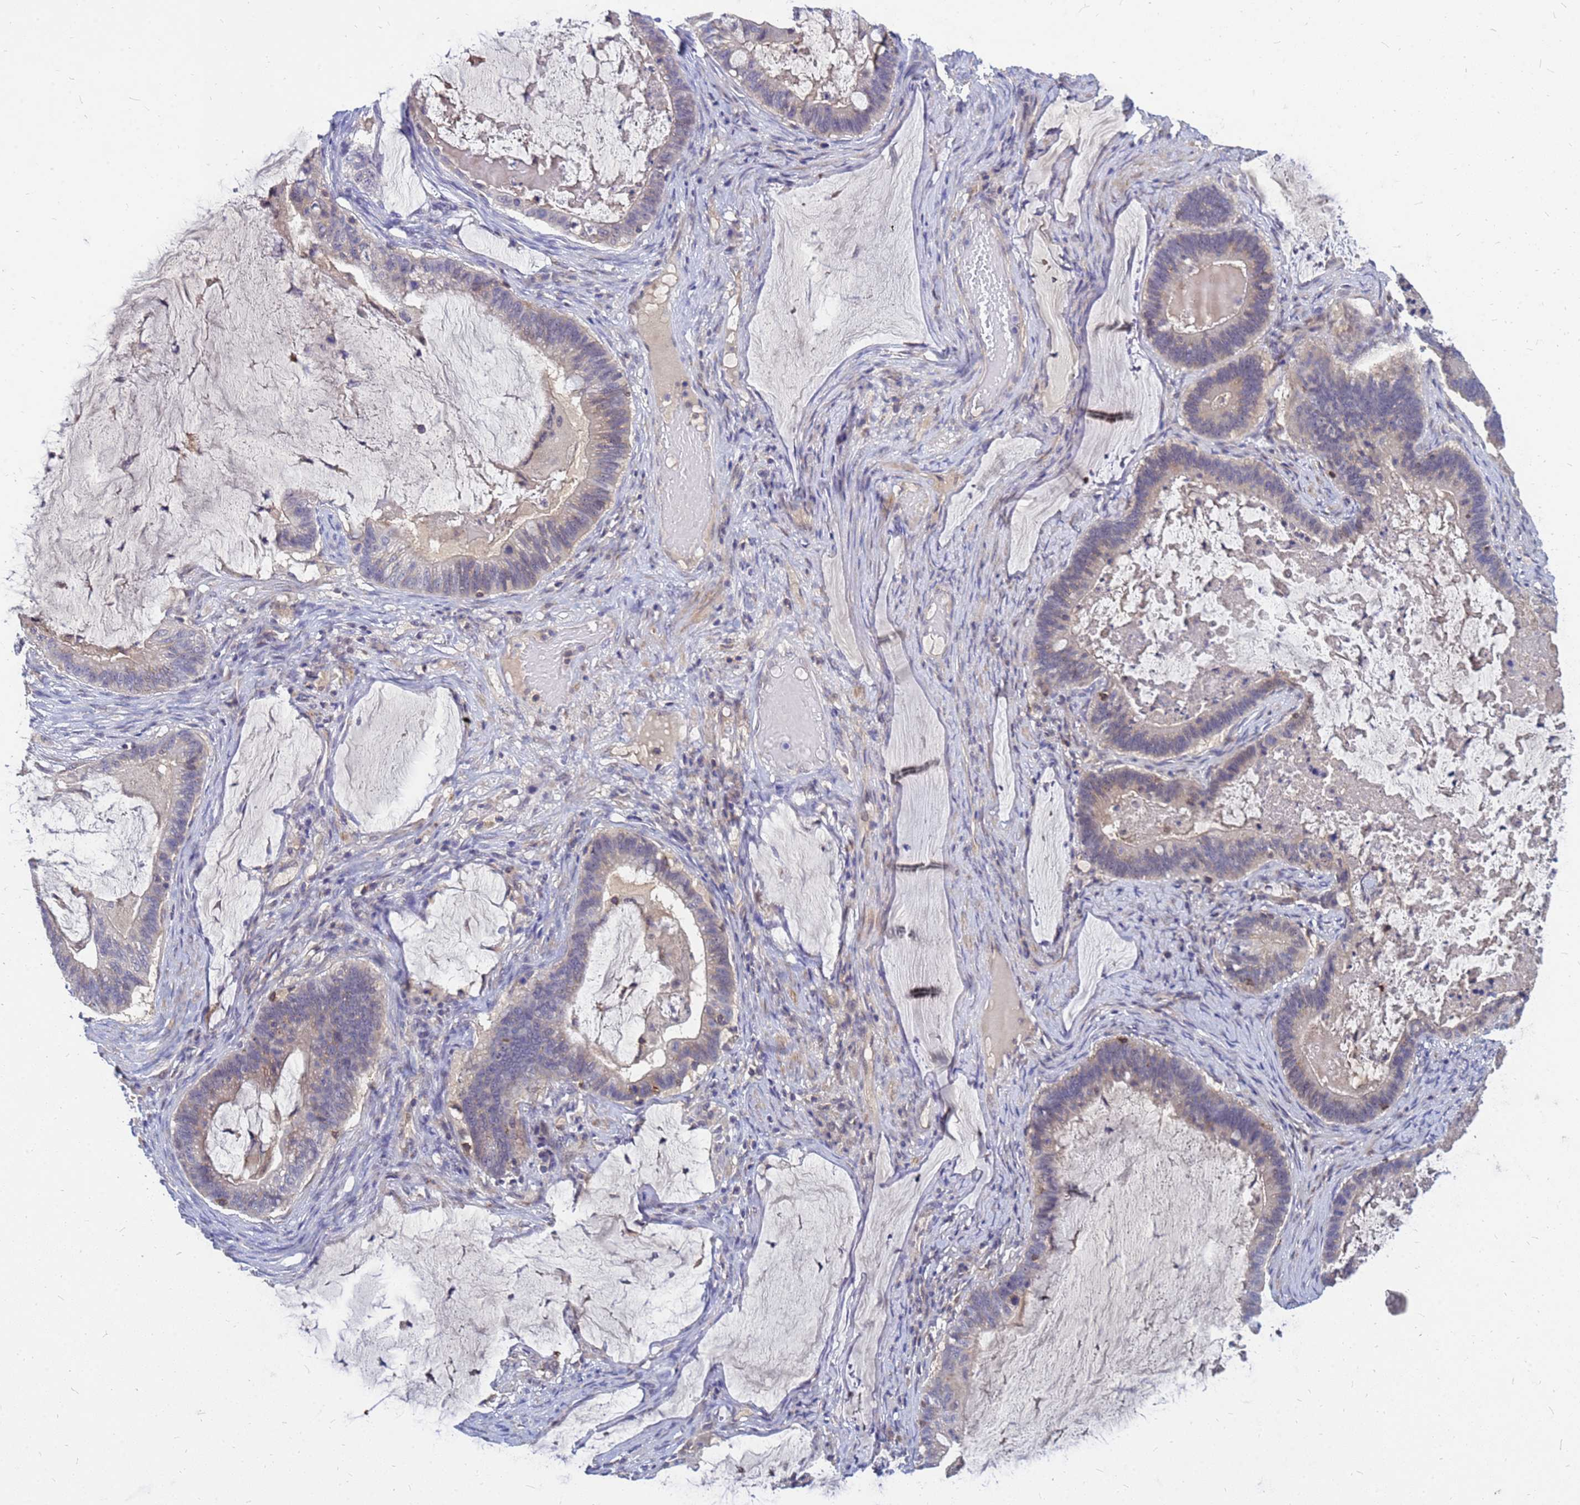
{"staining": {"intensity": "negative", "quantity": "none", "location": "none"}, "tissue": "ovarian cancer", "cell_type": "Tumor cells", "image_type": "cancer", "snomed": [{"axis": "morphology", "description": "Cystadenocarcinoma, mucinous, NOS"}, {"axis": "topography", "description": "Ovary"}], "caption": "High magnification brightfield microscopy of ovarian cancer (mucinous cystadenocarcinoma) stained with DAB (3,3'-diaminobenzidine) (brown) and counterstained with hematoxylin (blue): tumor cells show no significant staining. (Brightfield microscopy of DAB immunohistochemistry at high magnification).", "gene": "SRGAP3", "patient": {"sex": "female", "age": 61}}